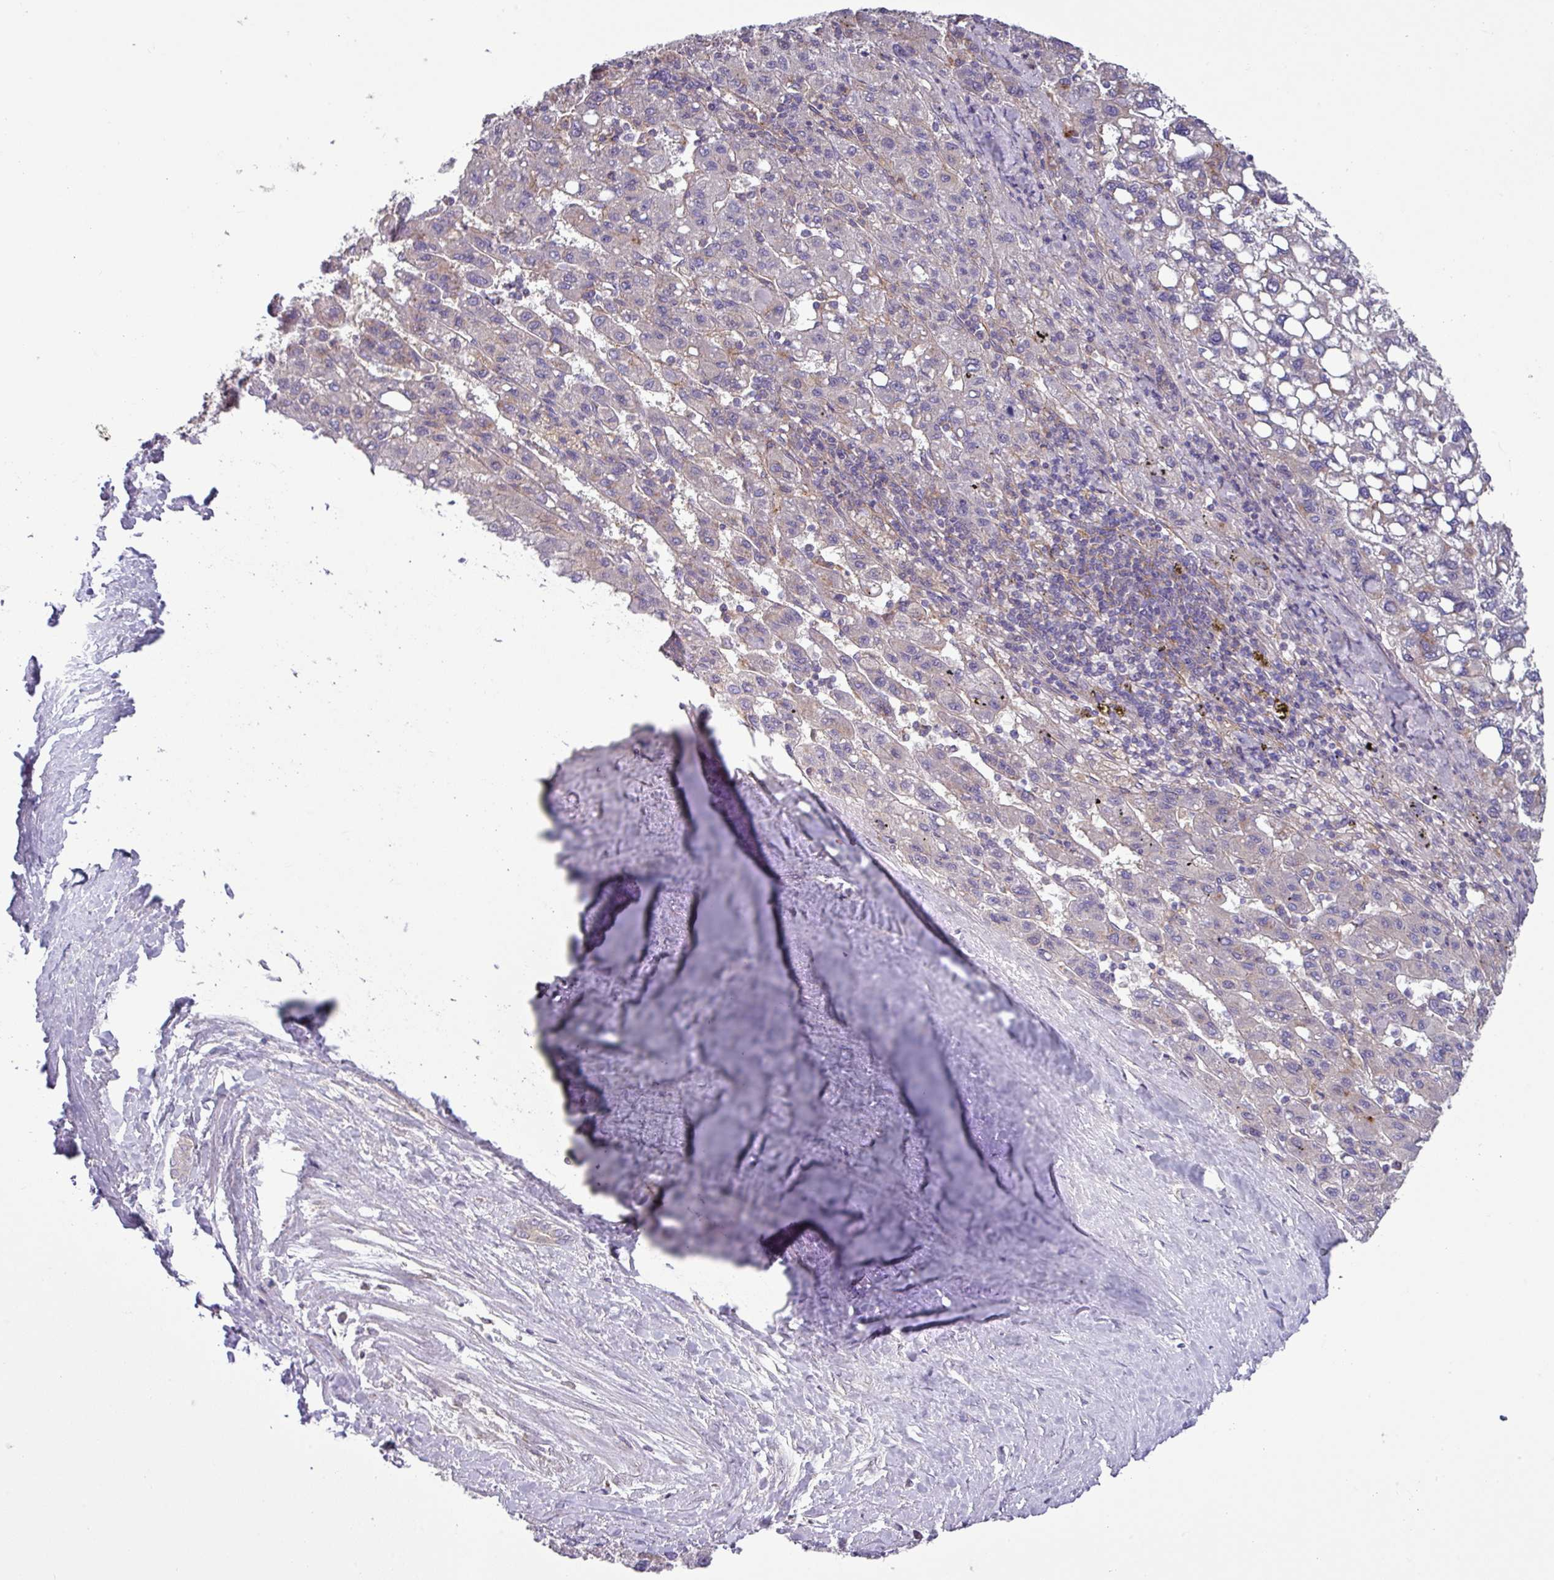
{"staining": {"intensity": "negative", "quantity": "none", "location": "none"}, "tissue": "liver cancer", "cell_type": "Tumor cells", "image_type": "cancer", "snomed": [{"axis": "morphology", "description": "Carcinoma, Hepatocellular, NOS"}, {"axis": "topography", "description": "Liver"}], "caption": "Immunohistochemistry histopathology image of liver cancer (hepatocellular carcinoma) stained for a protein (brown), which reveals no expression in tumor cells.", "gene": "SLC23A2", "patient": {"sex": "female", "age": 82}}